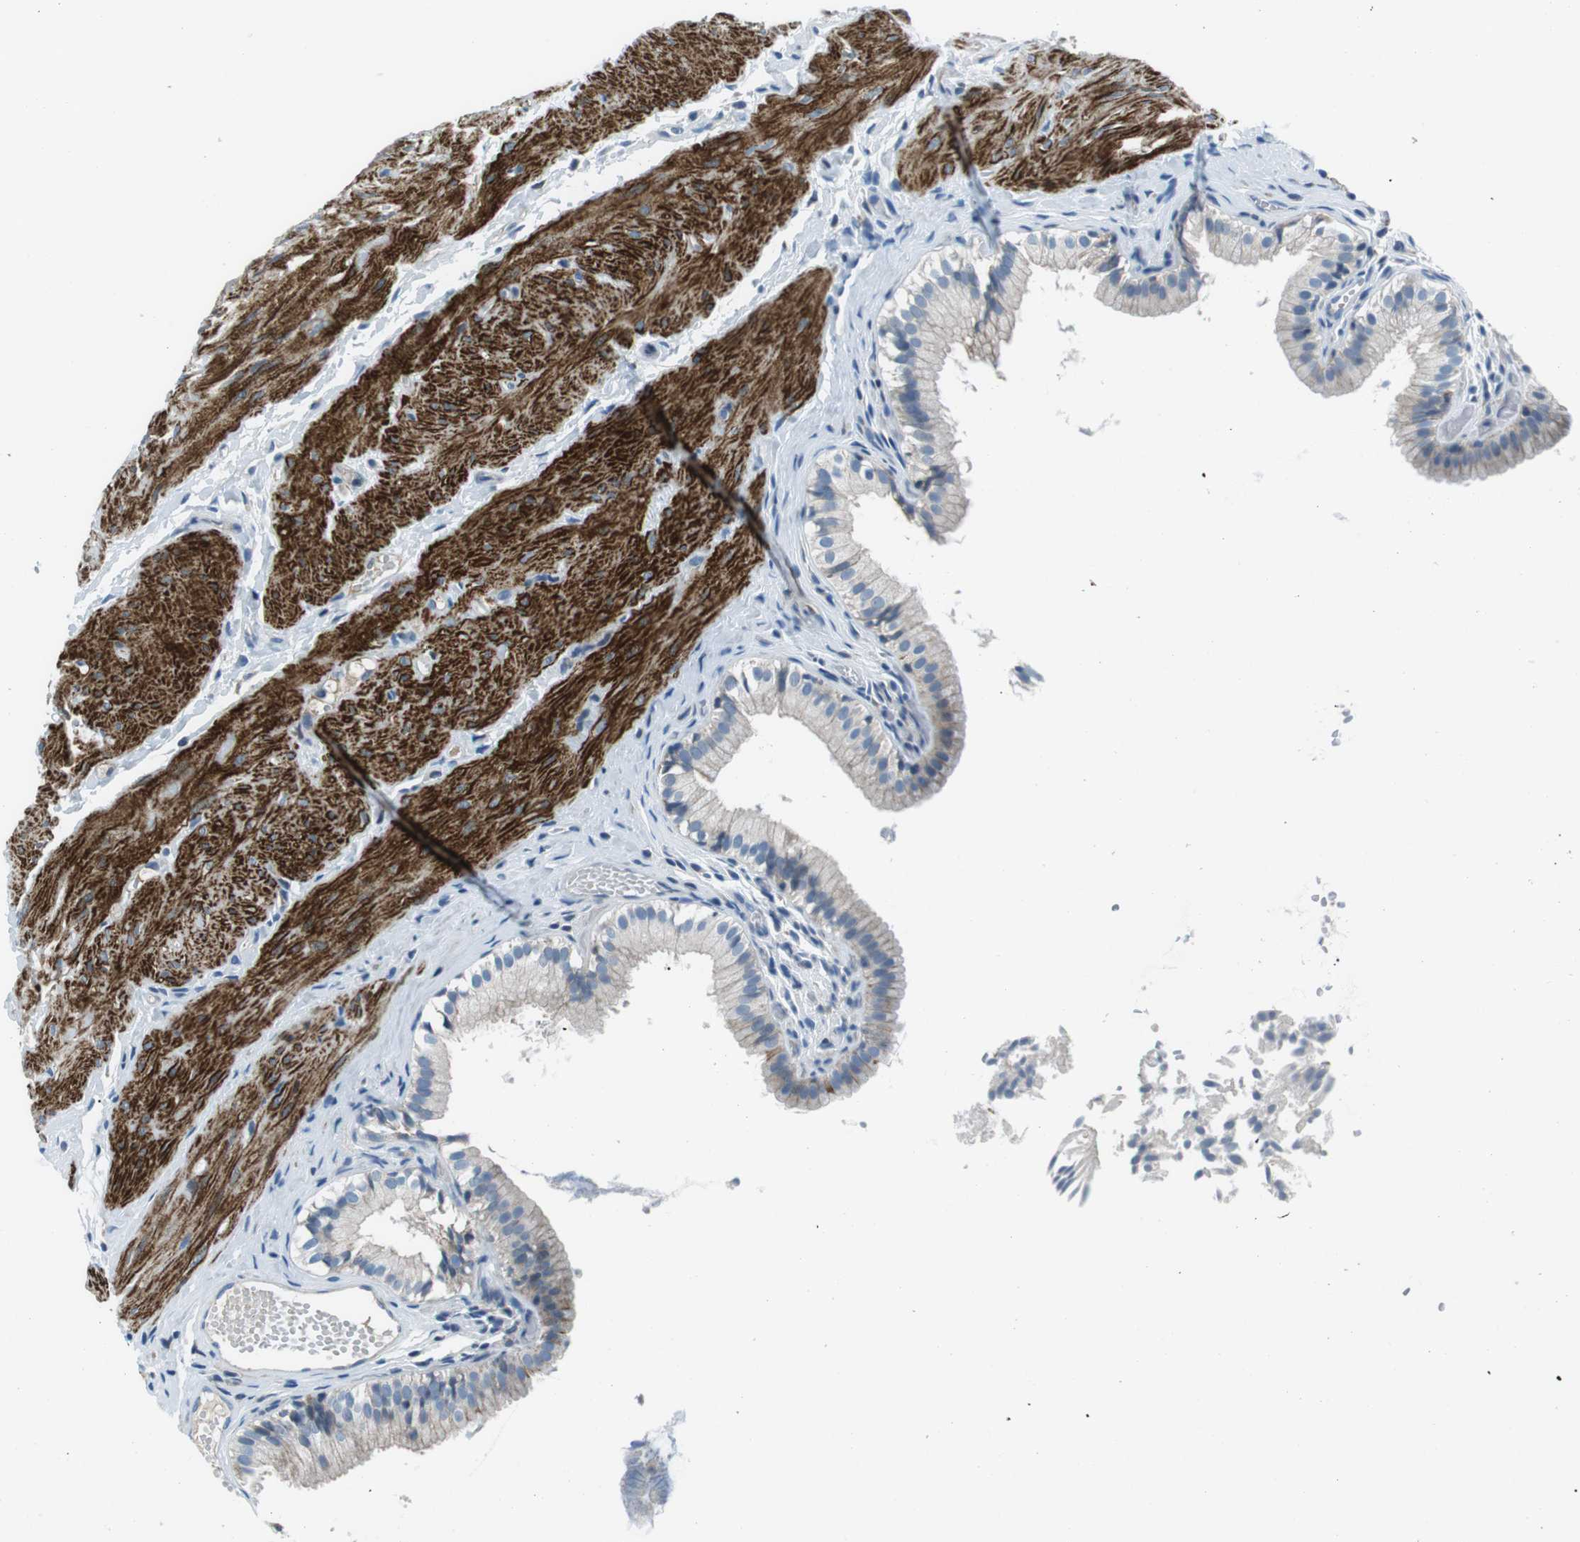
{"staining": {"intensity": "weak", "quantity": "<25%", "location": "cytoplasmic/membranous"}, "tissue": "gallbladder", "cell_type": "Glandular cells", "image_type": "normal", "snomed": [{"axis": "morphology", "description": "Normal tissue, NOS"}, {"axis": "topography", "description": "Gallbladder"}], "caption": "There is no significant positivity in glandular cells of gallbladder. (DAB immunohistochemistry (IHC) with hematoxylin counter stain).", "gene": "ARVCF", "patient": {"sex": "female", "age": 26}}